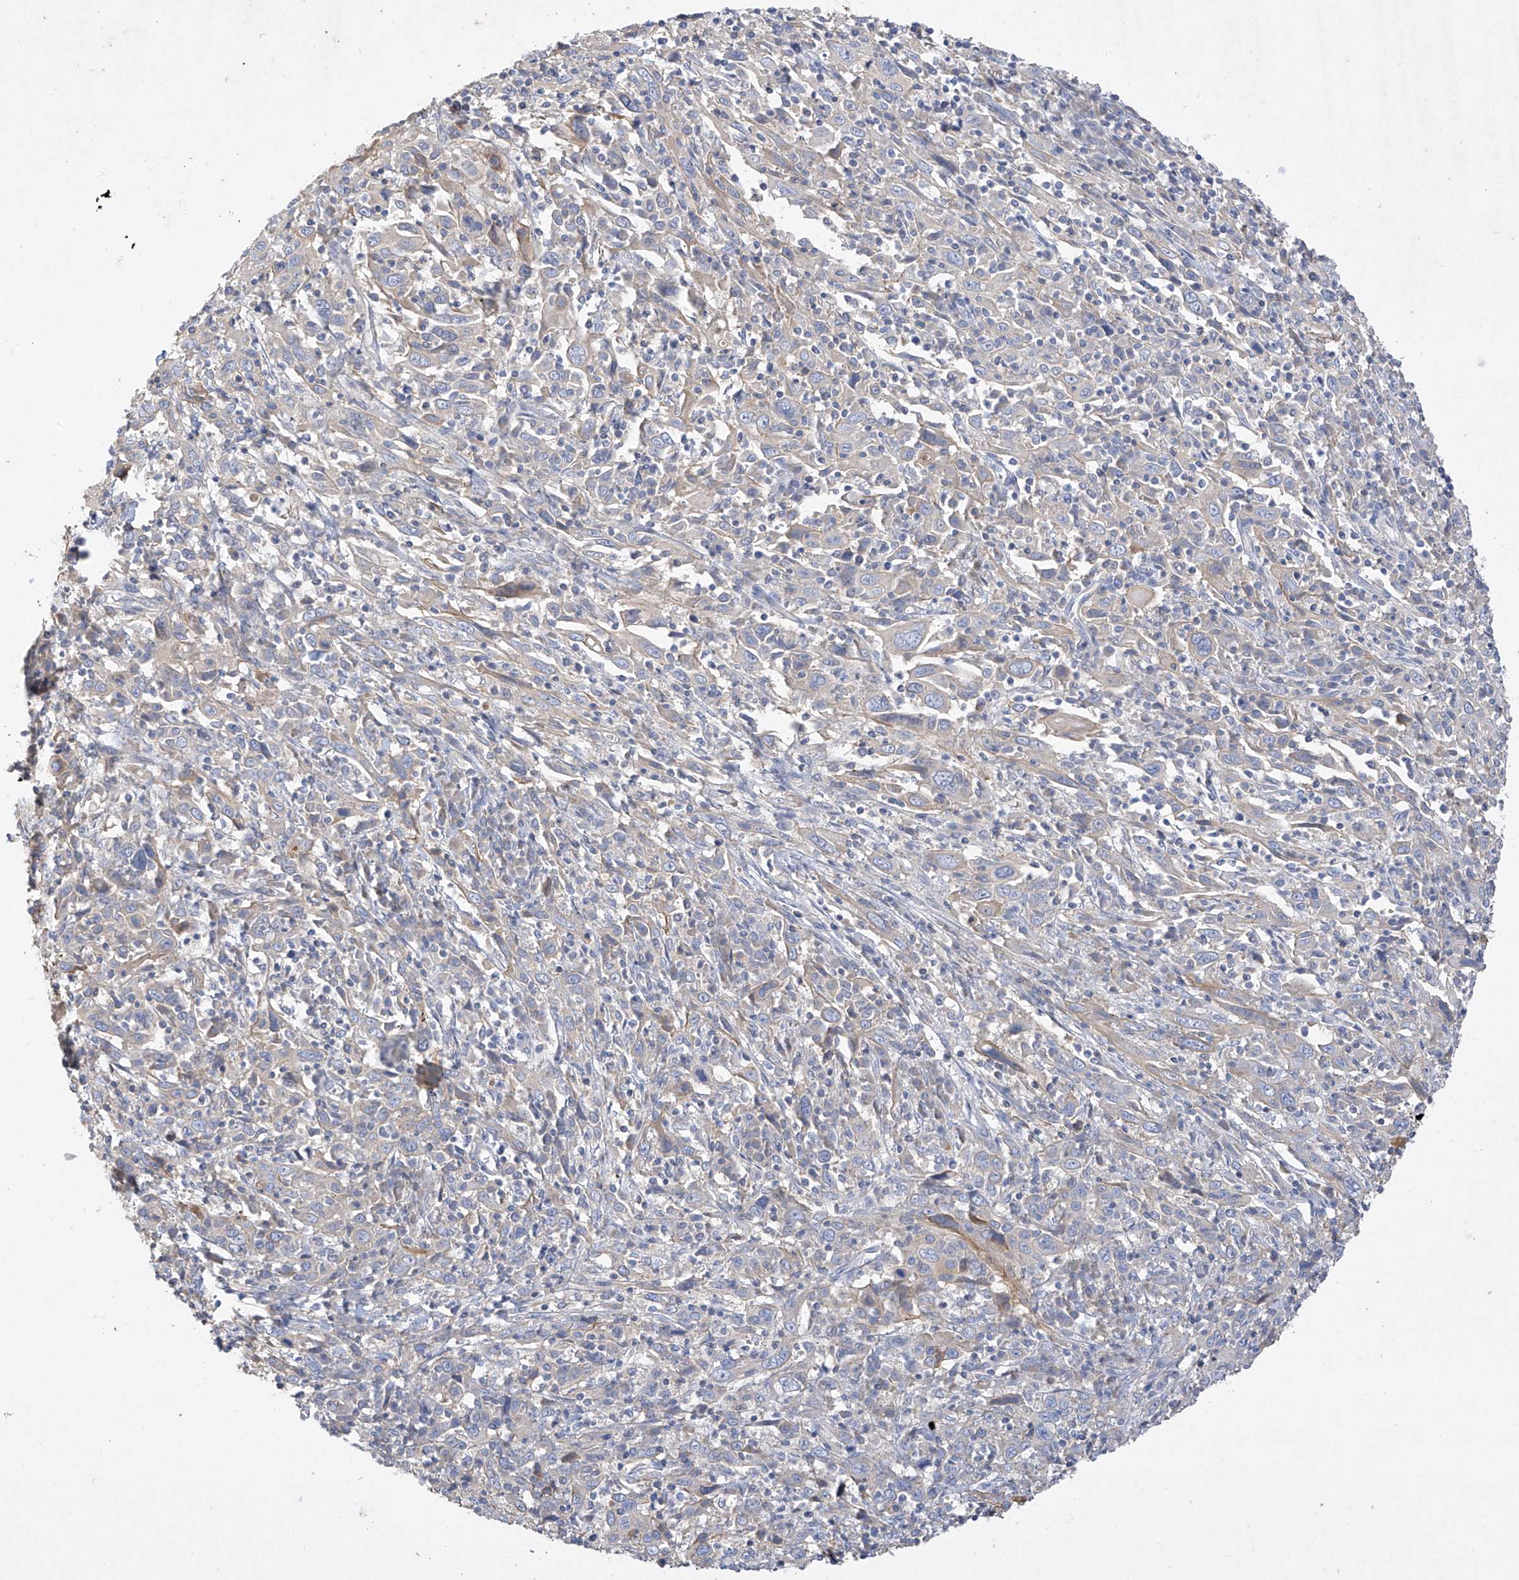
{"staining": {"intensity": "weak", "quantity": "<25%", "location": "cytoplasmic/membranous"}, "tissue": "cervical cancer", "cell_type": "Tumor cells", "image_type": "cancer", "snomed": [{"axis": "morphology", "description": "Squamous cell carcinoma, NOS"}, {"axis": "topography", "description": "Cervix"}], "caption": "Immunohistochemical staining of cervical cancer (squamous cell carcinoma) displays no significant expression in tumor cells.", "gene": "PRSS12", "patient": {"sex": "female", "age": 46}}